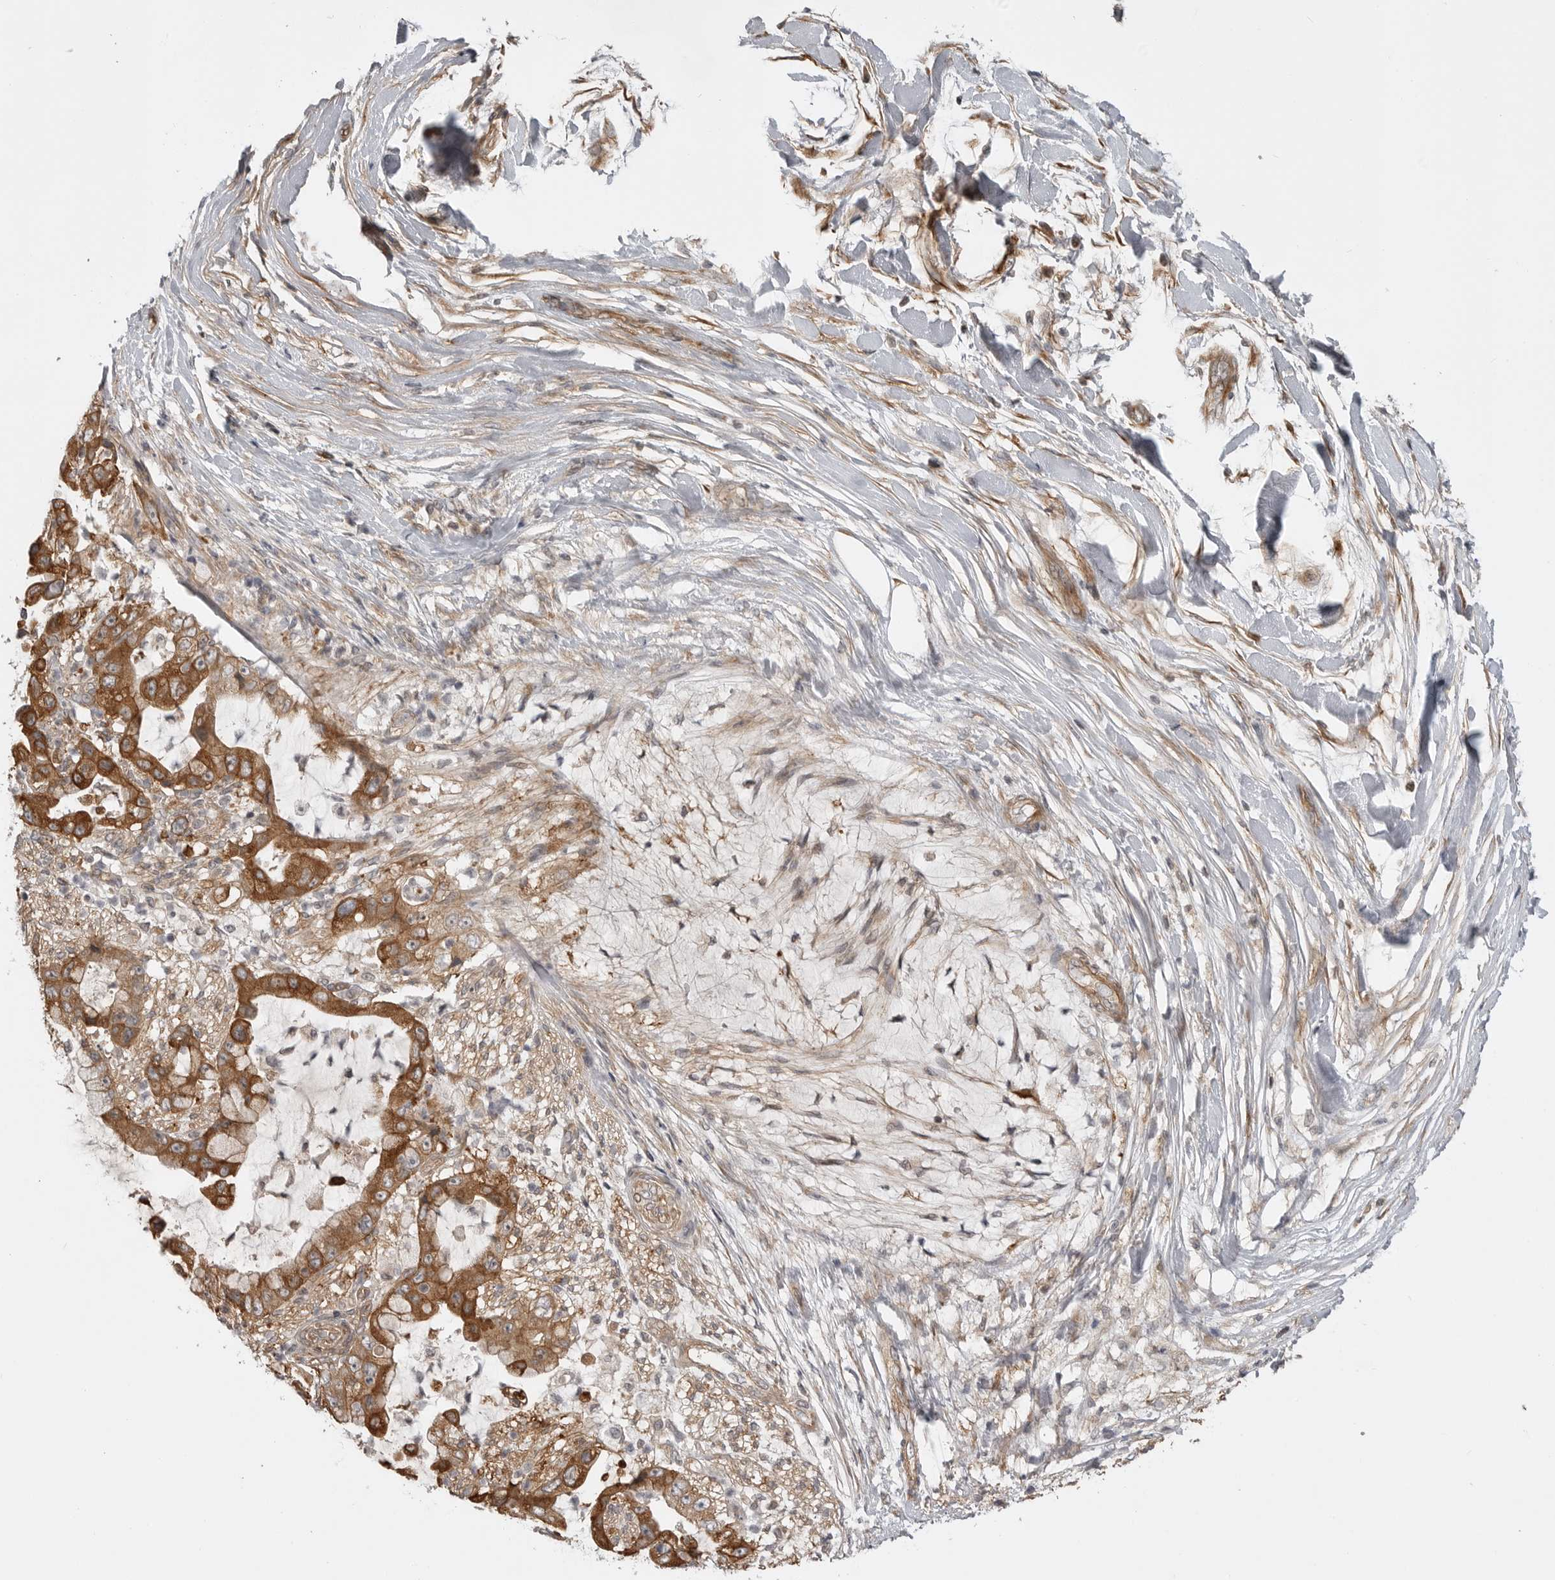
{"staining": {"intensity": "strong", "quantity": ">75%", "location": "cytoplasmic/membranous"}, "tissue": "liver cancer", "cell_type": "Tumor cells", "image_type": "cancer", "snomed": [{"axis": "morphology", "description": "Cholangiocarcinoma"}, {"axis": "topography", "description": "Liver"}], "caption": "Immunohistochemical staining of liver cholangiocarcinoma shows high levels of strong cytoplasmic/membranous protein positivity in approximately >75% of tumor cells.", "gene": "LRRC45", "patient": {"sex": "female", "age": 54}}